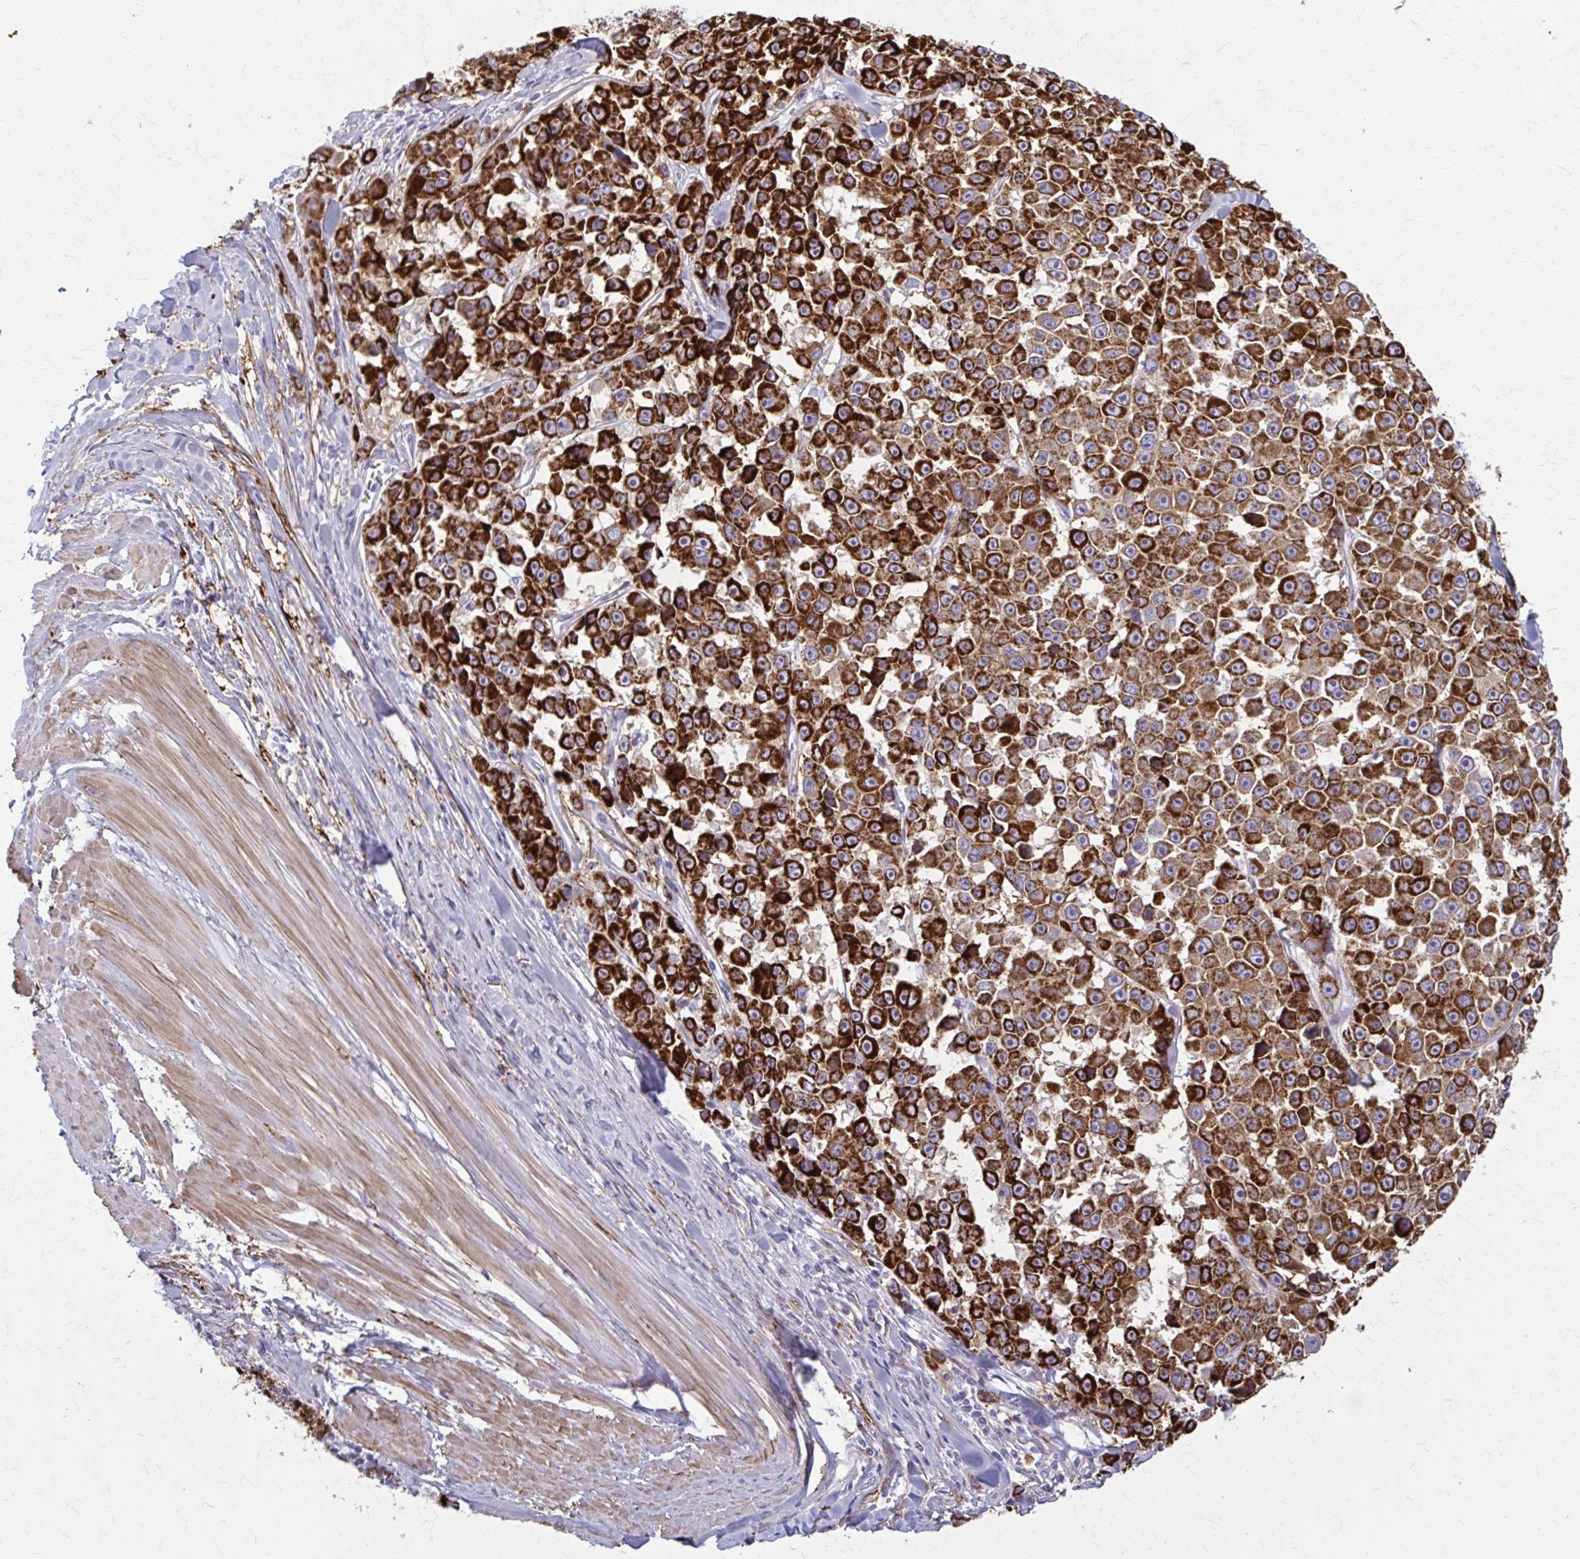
{"staining": {"intensity": "strong", "quantity": ">75%", "location": "cytoplasmic/membranous"}, "tissue": "melanoma", "cell_type": "Tumor cells", "image_type": "cancer", "snomed": [{"axis": "morphology", "description": "Malignant melanoma, NOS"}, {"axis": "topography", "description": "Skin"}], "caption": "Protein expression analysis of malignant melanoma demonstrates strong cytoplasmic/membranous expression in about >75% of tumor cells.", "gene": "AKAP12", "patient": {"sex": "female", "age": 66}}